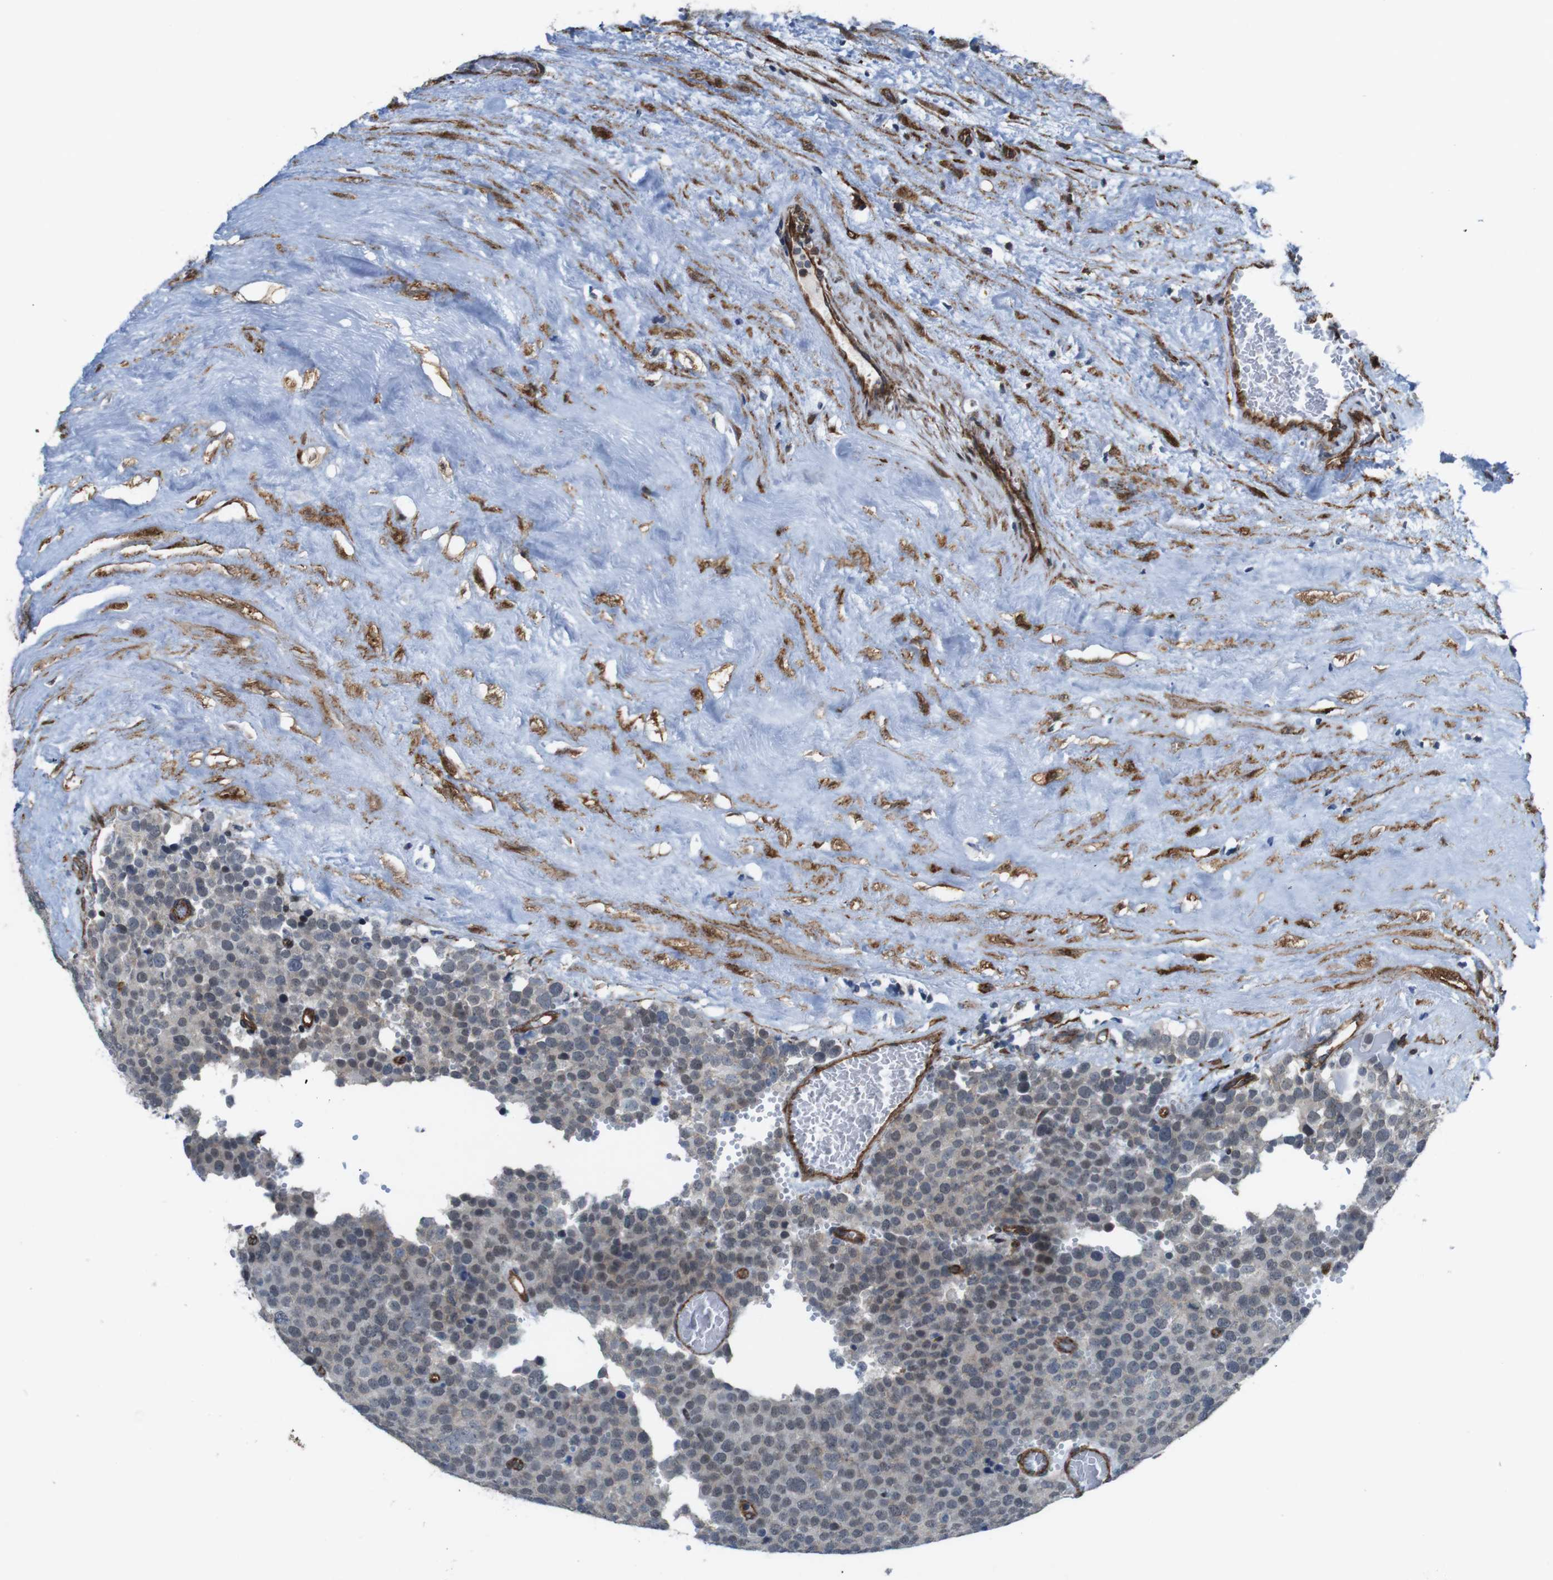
{"staining": {"intensity": "weak", "quantity": "<25%", "location": "cytoplasmic/membranous,nuclear"}, "tissue": "testis cancer", "cell_type": "Tumor cells", "image_type": "cancer", "snomed": [{"axis": "morphology", "description": "Normal tissue, NOS"}, {"axis": "morphology", "description": "Seminoma, NOS"}, {"axis": "topography", "description": "Testis"}], "caption": "Tumor cells show no significant protein positivity in testis seminoma.", "gene": "PTGER4", "patient": {"sex": "male", "age": 71}}